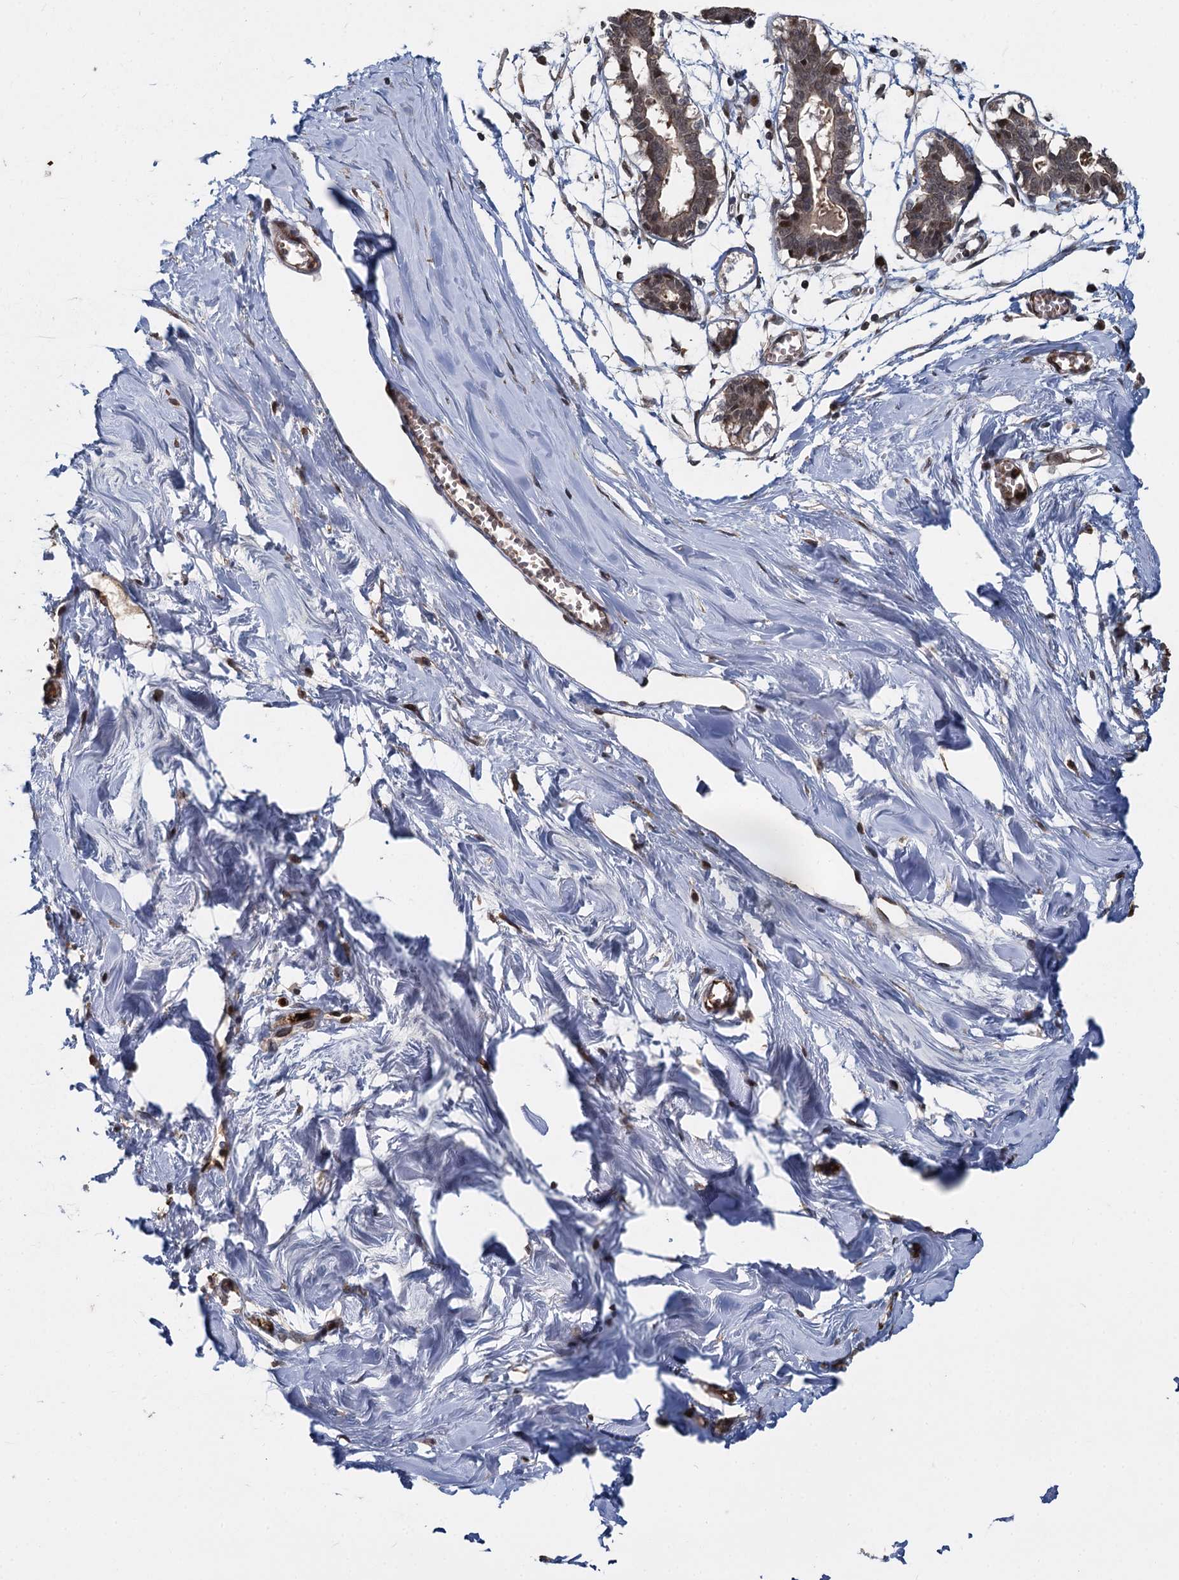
{"staining": {"intensity": "moderate", "quantity": "<25%", "location": "nuclear"}, "tissue": "breast", "cell_type": "Adipocytes", "image_type": "normal", "snomed": [{"axis": "morphology", "description": "Normal tissue, NOS"}, {"axis": "topography", "description": "Breast"}], "caption": "Unremarkable breast was stained to show a protein in brown. There is low levels of moderate nuclear expression in approximately <25% of adipocytes.", "gene": "FANCI", "patient": {"sex": "female", "age": 27}}